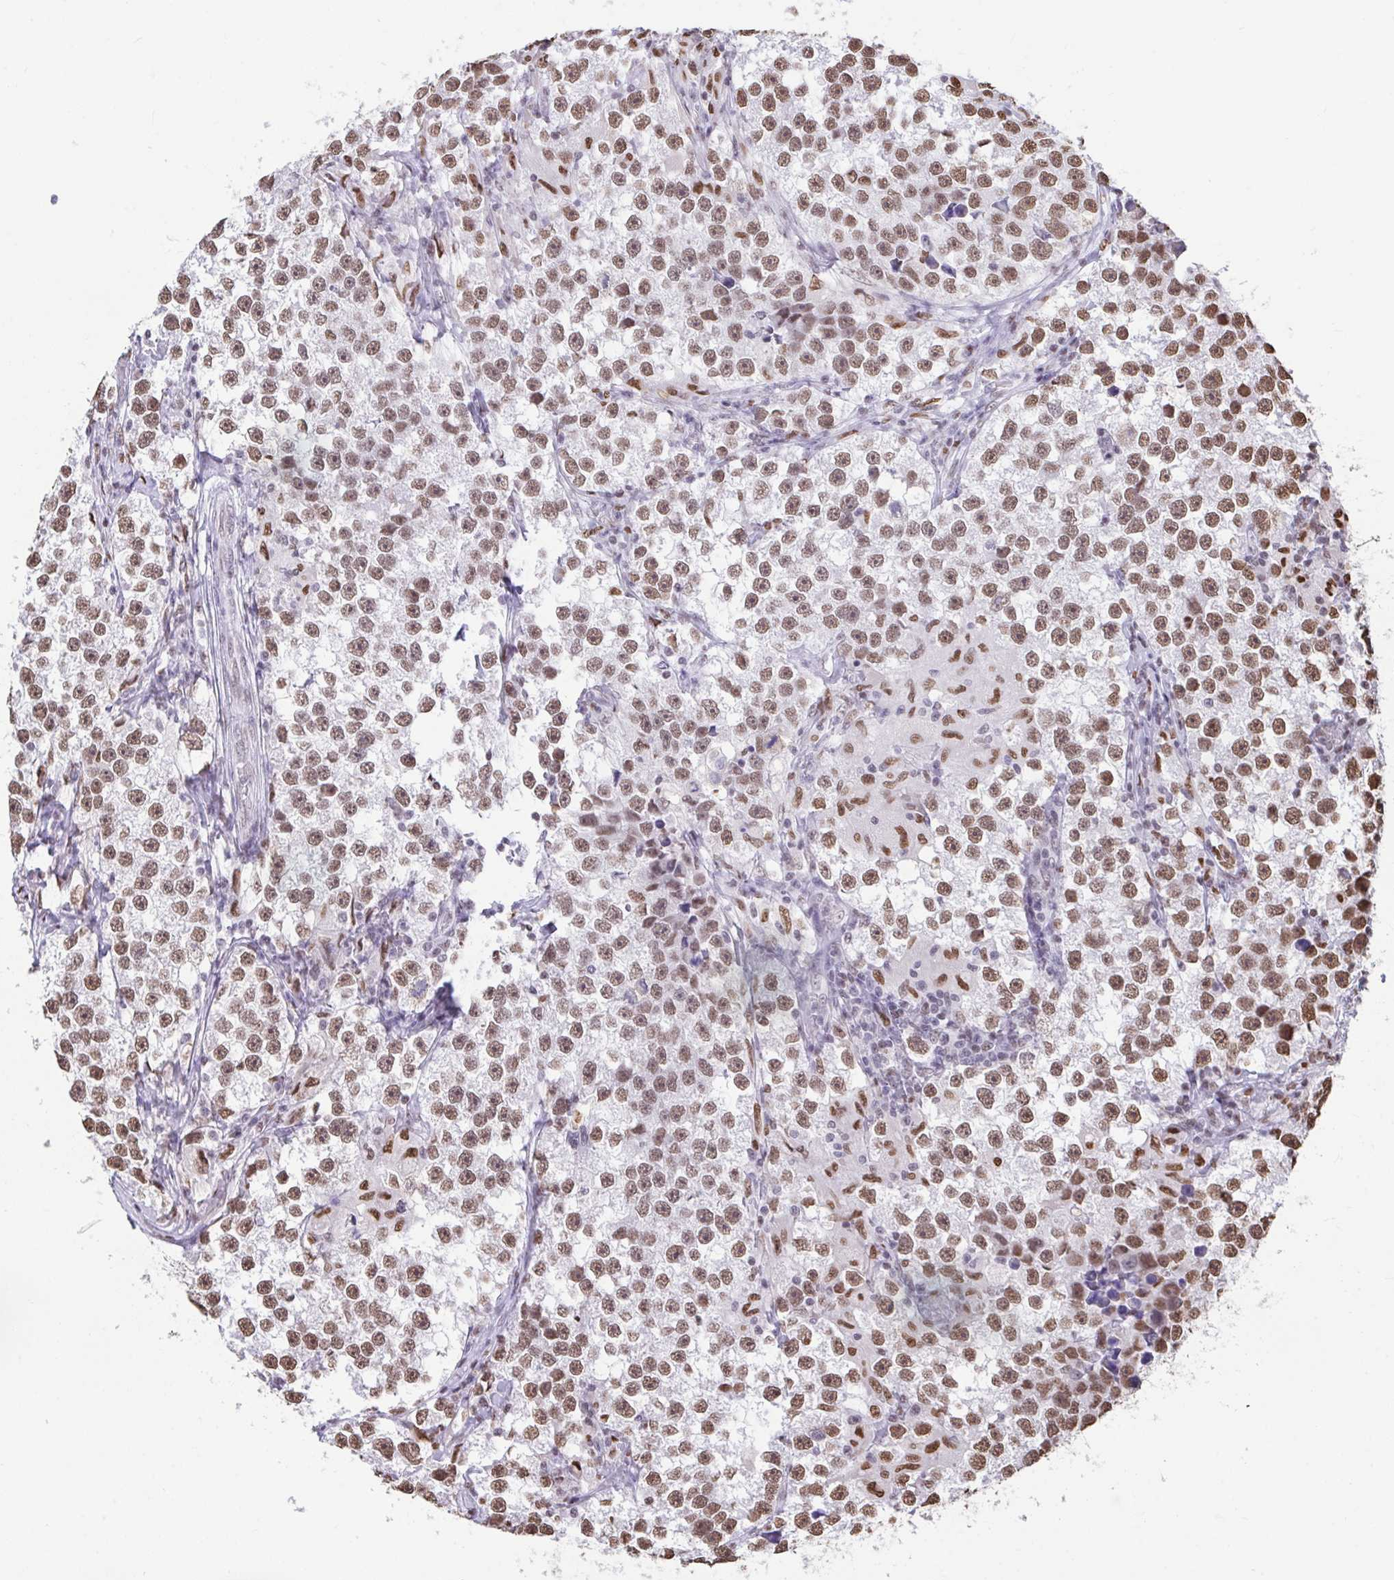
{"staining": {"intensity": "moderate", "quantity": ">75%", "location": "nuclear"}, "tissue": "testis cancer", "cell_type": "Tumor cells", "image_type": "cancer", "snomed": [{"axis": "morphology", "description": "Seminoma, NOS"}, {"axis": "topography", "description": "Testis"}], "caption": "Moderate nuclear staining is present in about >75% of tumor cells in testis cancer (seminoma).", "gene": "HNRNPDL", "patient": {"sex": "male", "age": 46}}